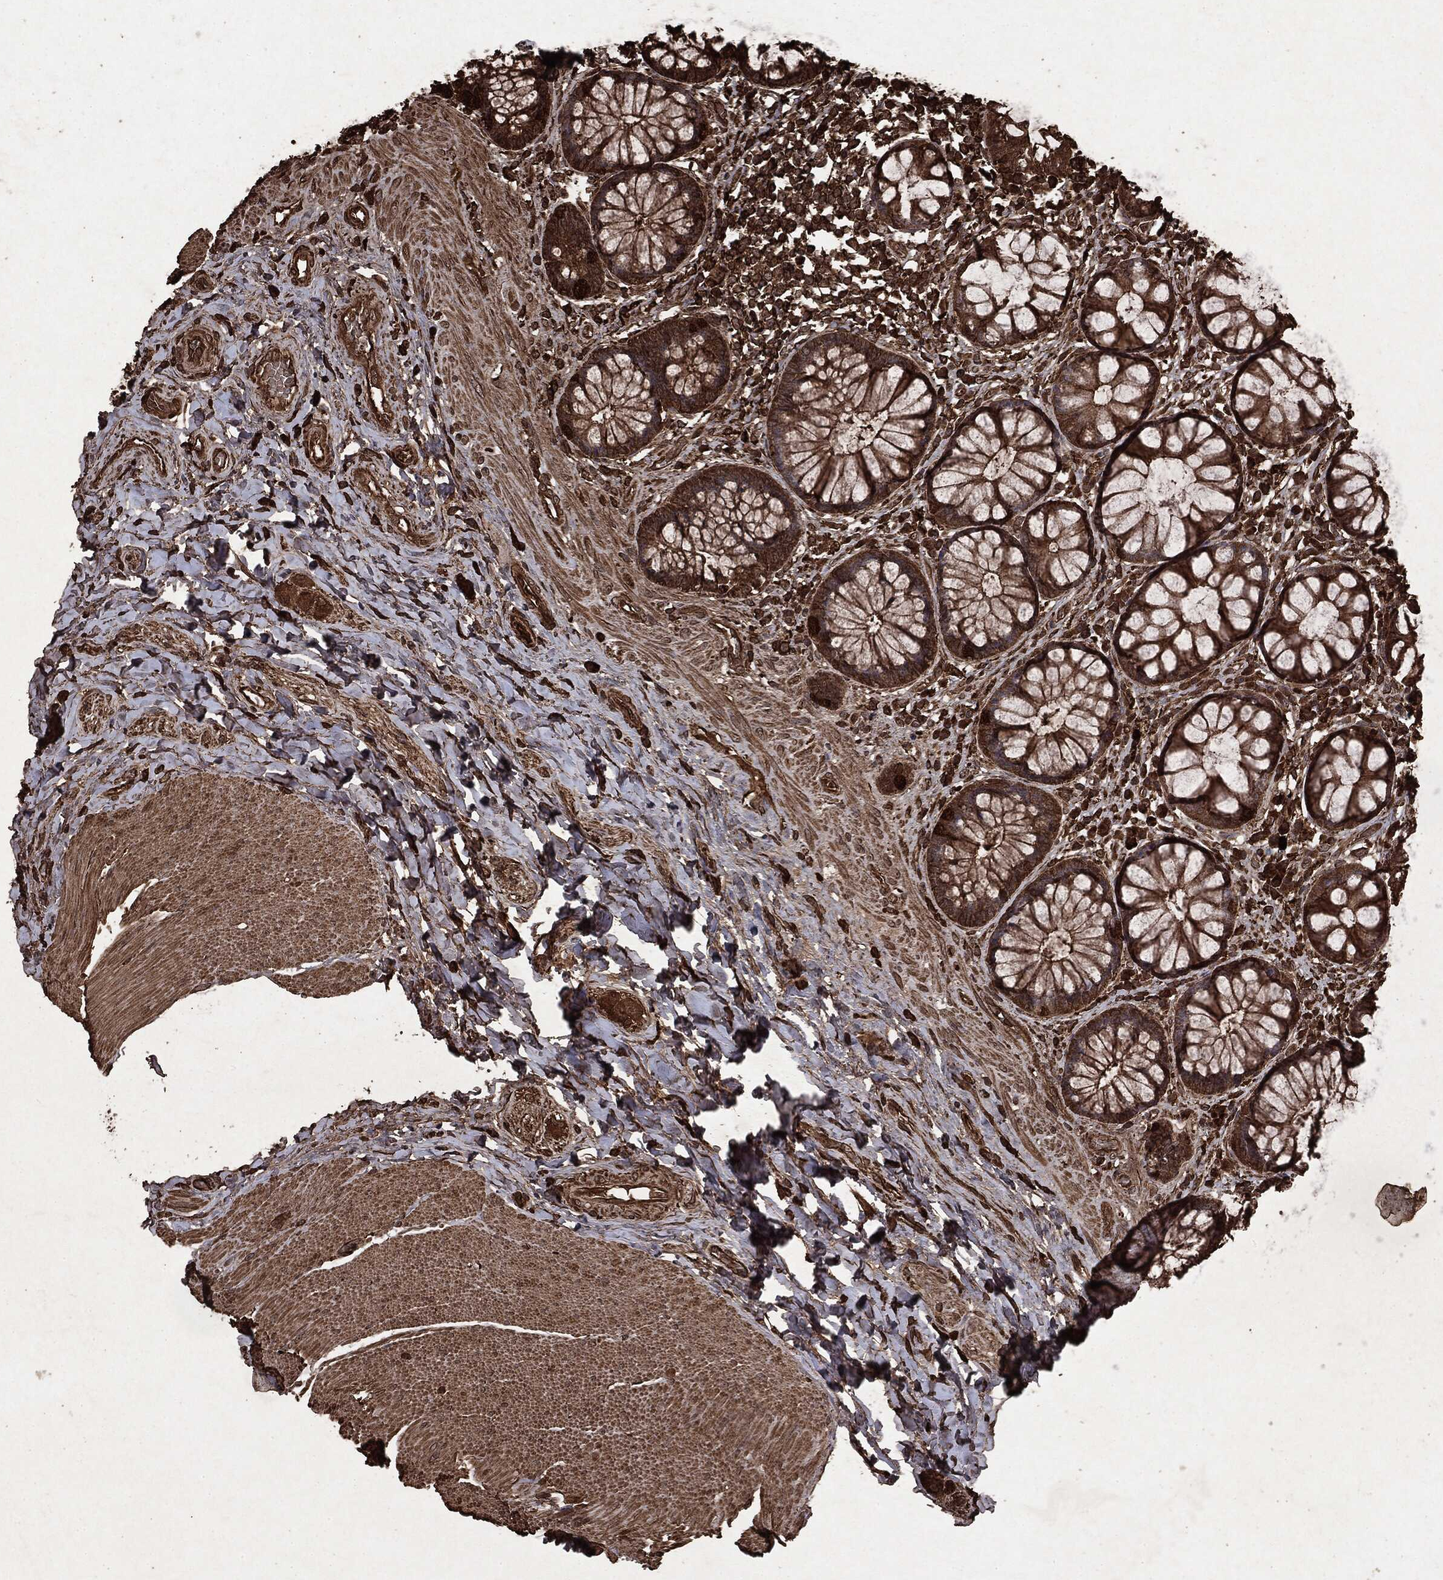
{"staining": {"intensity": "strong", "quantity": ">75%", "location": "cytoplasmic/membranous"}, "tissue": "rectum", "cell_type": "Glandular cells", "image_type": "normal", "snomed": [{"axis": "morphology", "description": "Normal tissue, NOS"}, {"axis": "topography", "description": "Rectum"}], "caption": "IHC image of benign human rectum stained for a protein (brown), which exhibits high levels of strong cytoplasmic/membranous expression in about >75% of glandular cells.", "gene": "ARAF", "patient": {"sex": "female", "age": 58}}